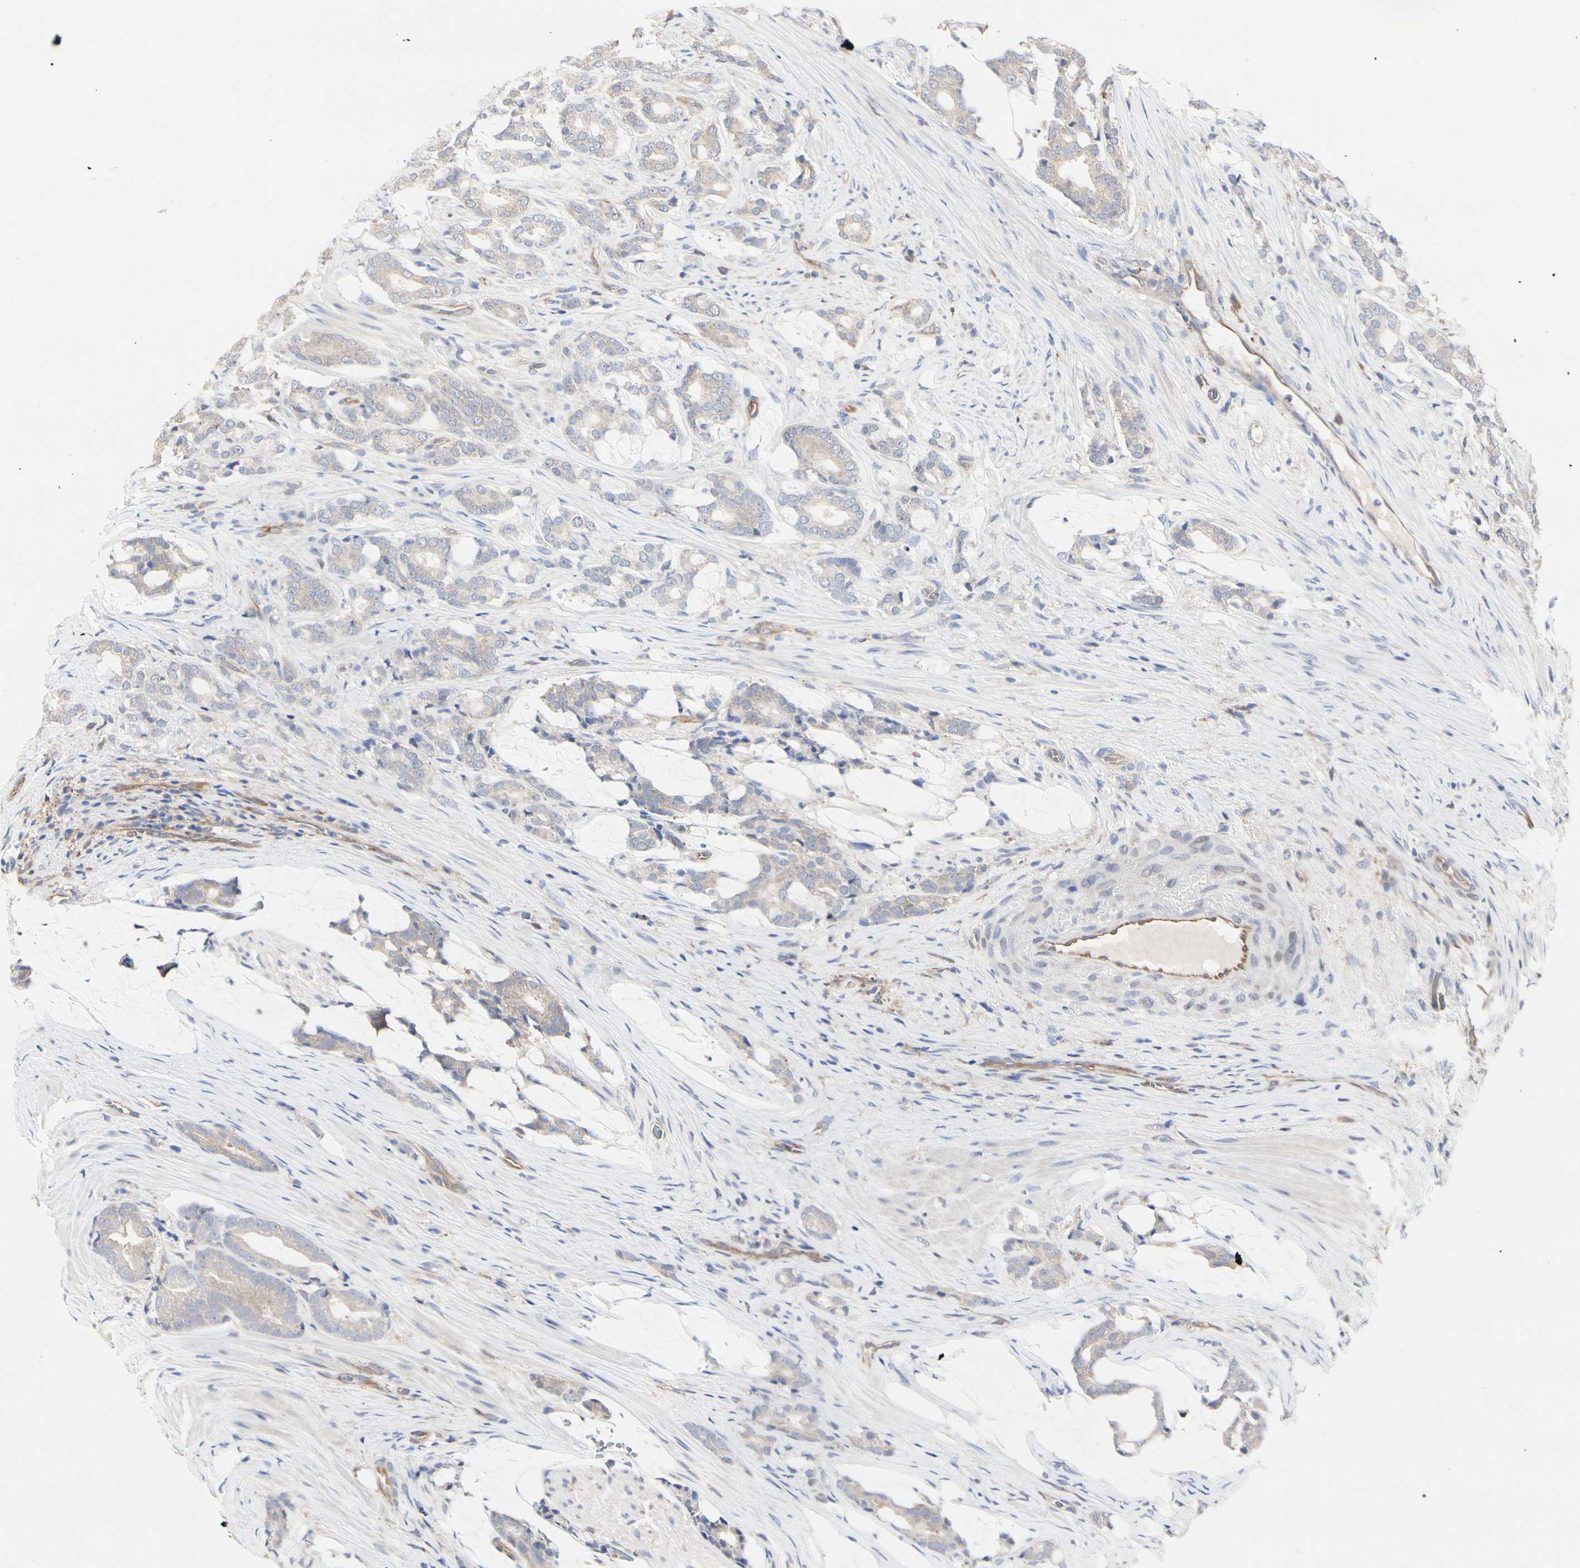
{"staining": {"intensity": "weak", "quantity": ">75%", "location": "cytoplasmic/membranous"}, "tissue": "prostate cancer", "cell_type": "Tumor cells", "image_type": "cancer", "snomed": [{"axis": "morphology", "description": "Adenocarcinoma, Low grade"}, {"axis": "topography", "description": "Prostate"}], "caption": "A high-resolution micrograph shows immunohistochemistry (IHC) staining of low-grade adenocarcinoma (prostate), which displays weak cytoplasmic/membranous staining in approximately >75% of tumor cells. Ihc stains the protein in brown and the nuclei are stained blue.", "gene": "C3orf52", "patient": {"sex": "male", "age": 58}}